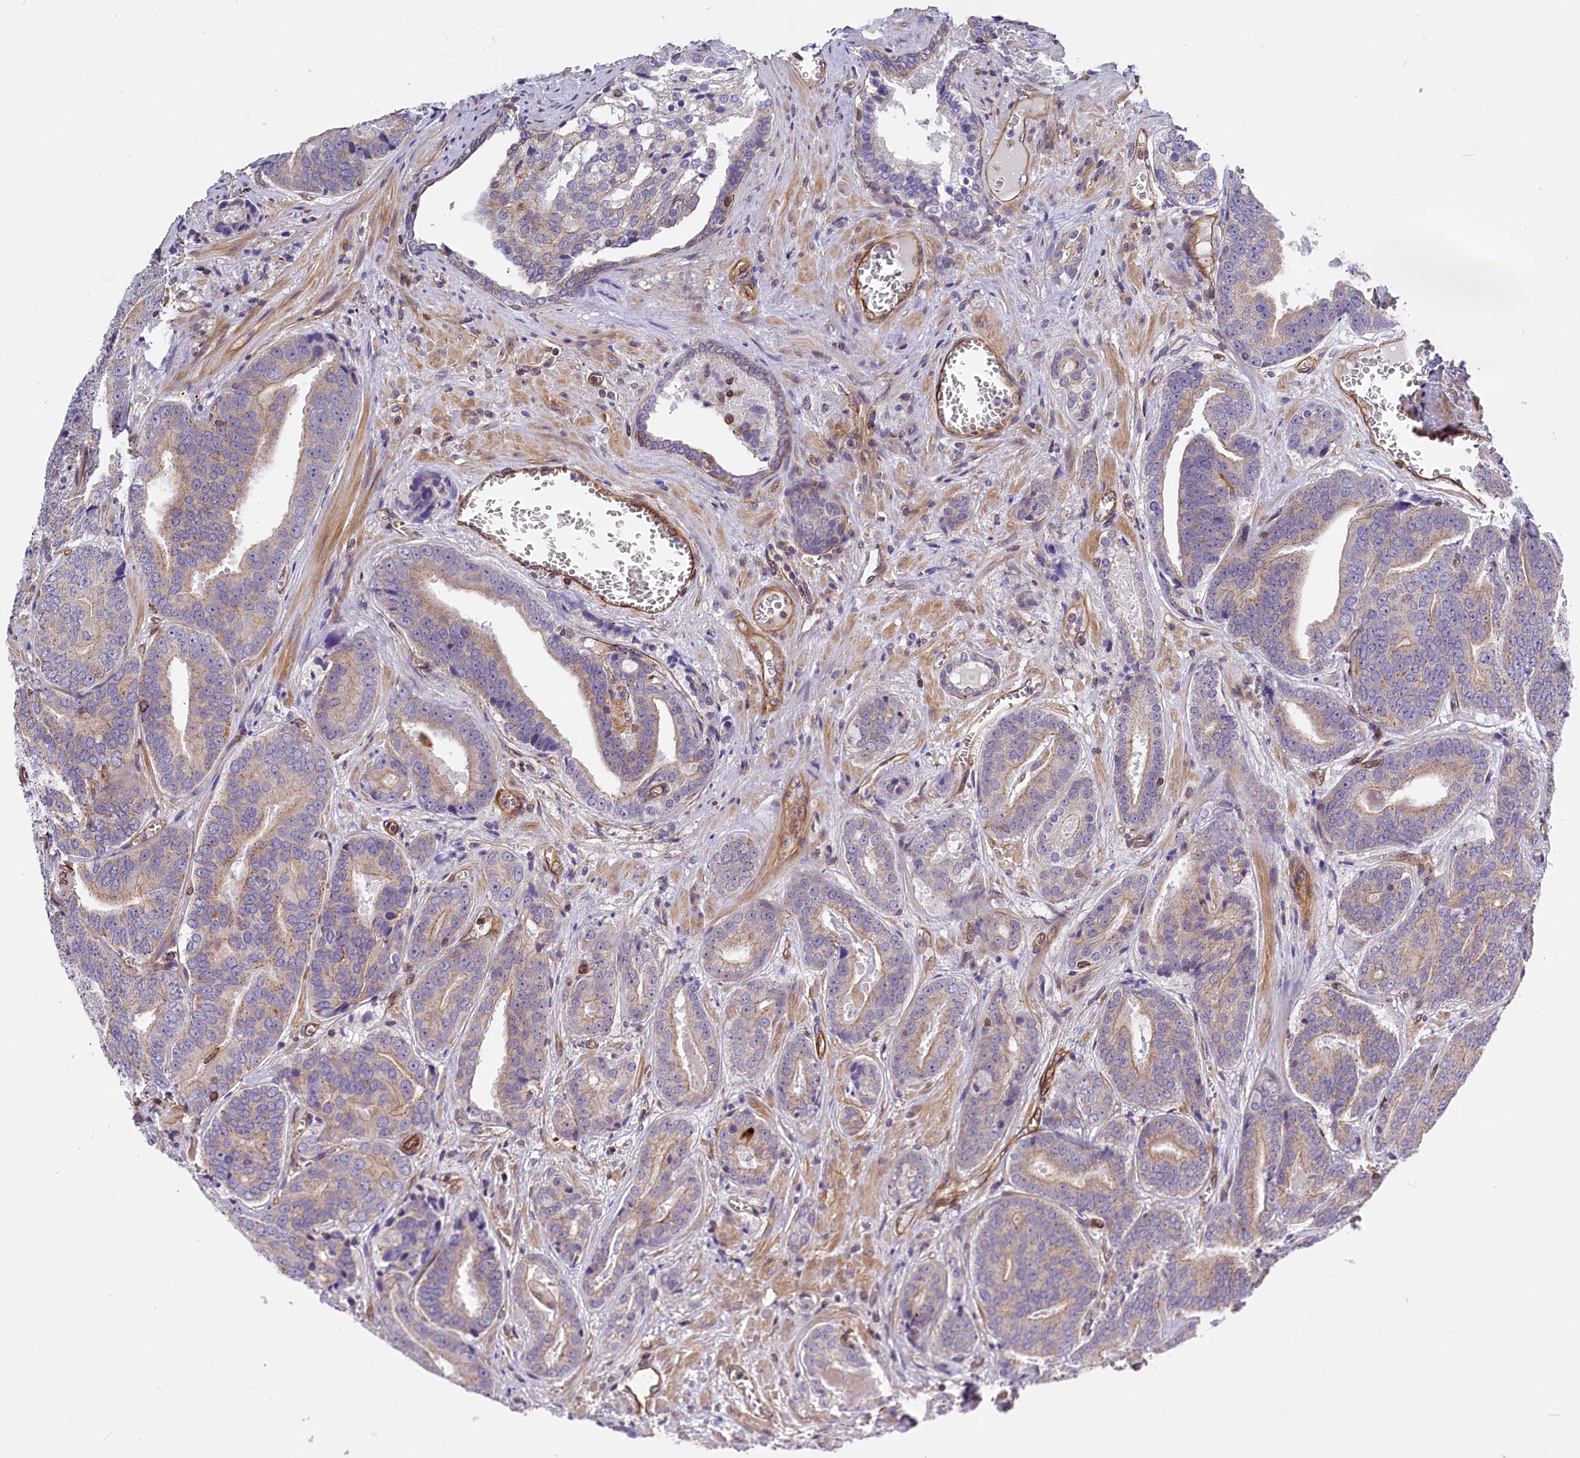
{"staining": {"intensity": "weak", "quantity": "25%-75%", "location": "cytoplasmic/membranous"}, "tissue": "prostate cancer", "cell_type": "Tumor cells", "image_type": "cancer", "snomed": [{"axis": "morphology", "description": "Adenocarcinoma, High grade"}, {"axis": "topography", "description": "Prostate"}], "caption": "A high-resolution photomicrograph shows immunohistochemistry (IHC) staining of prostate high-grade adenocarcinoma, which reveals weak cytoplasmic/membranous positivity in approximately 25%-75% of tumor cells. The protein is shown in brown color, while the nuclei are stained blue.", "gene": "MED20", "patient": {"sex": "male", "age": 55}}